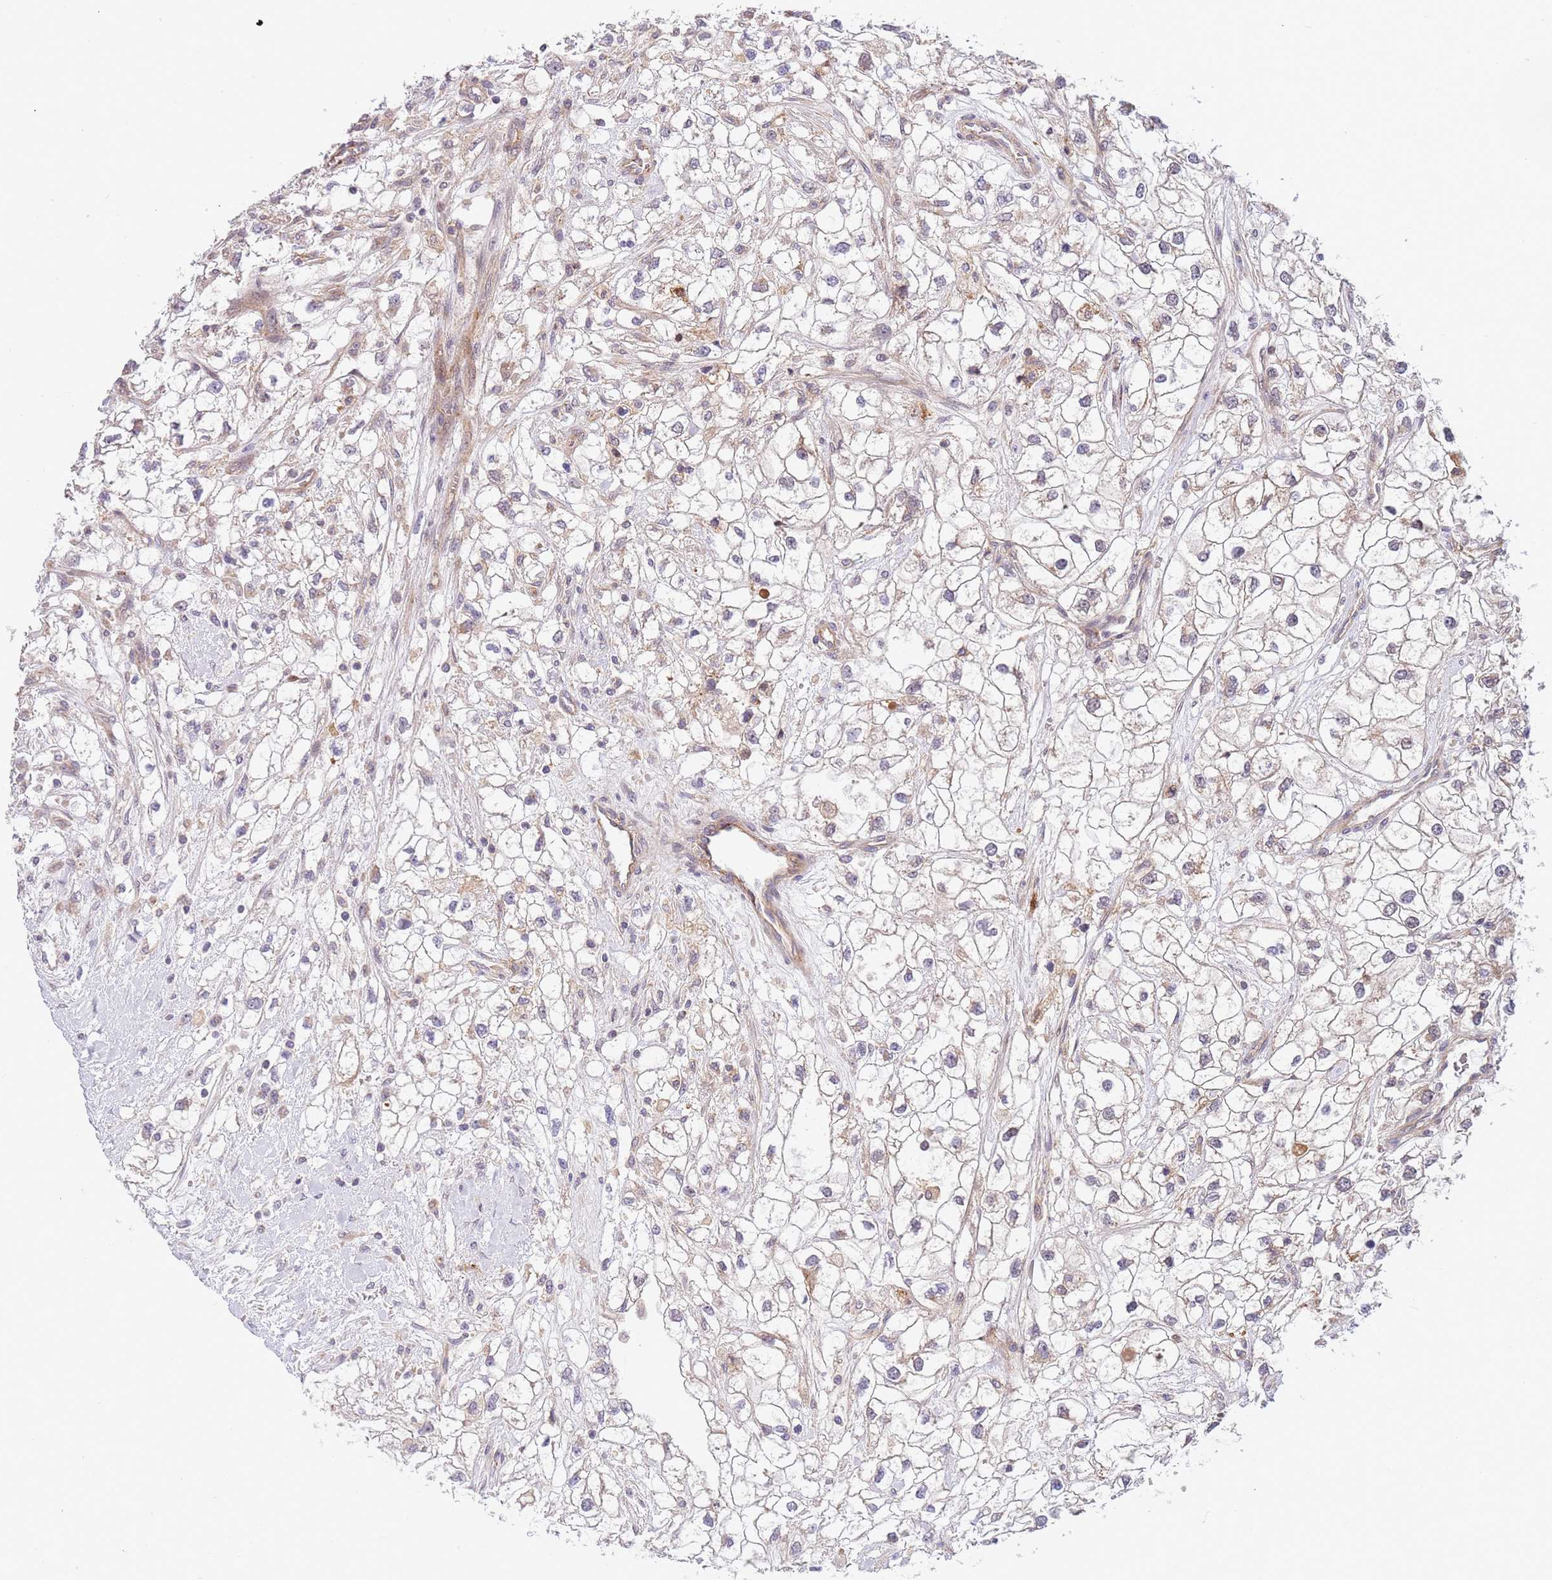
{"staining": {"intensity": "negative", "quantity": "none", "location": "none"}, "tissue": "renal cancer", "cell_type": "Tumor cells", "image_type": "cancer", "snomed": [{"axis": "morphology", "description": "Adenocarcinoma, NOS"}, {"axis": "topography", "description": "Kidney"}], "caption": "A high-resolution photomicrograph shows IHC staining of renal cancer, which demonstrates no significant staining in tumor cells.", "gene": "HAUS3", "patient": {"sex": "male", "age": 59}}